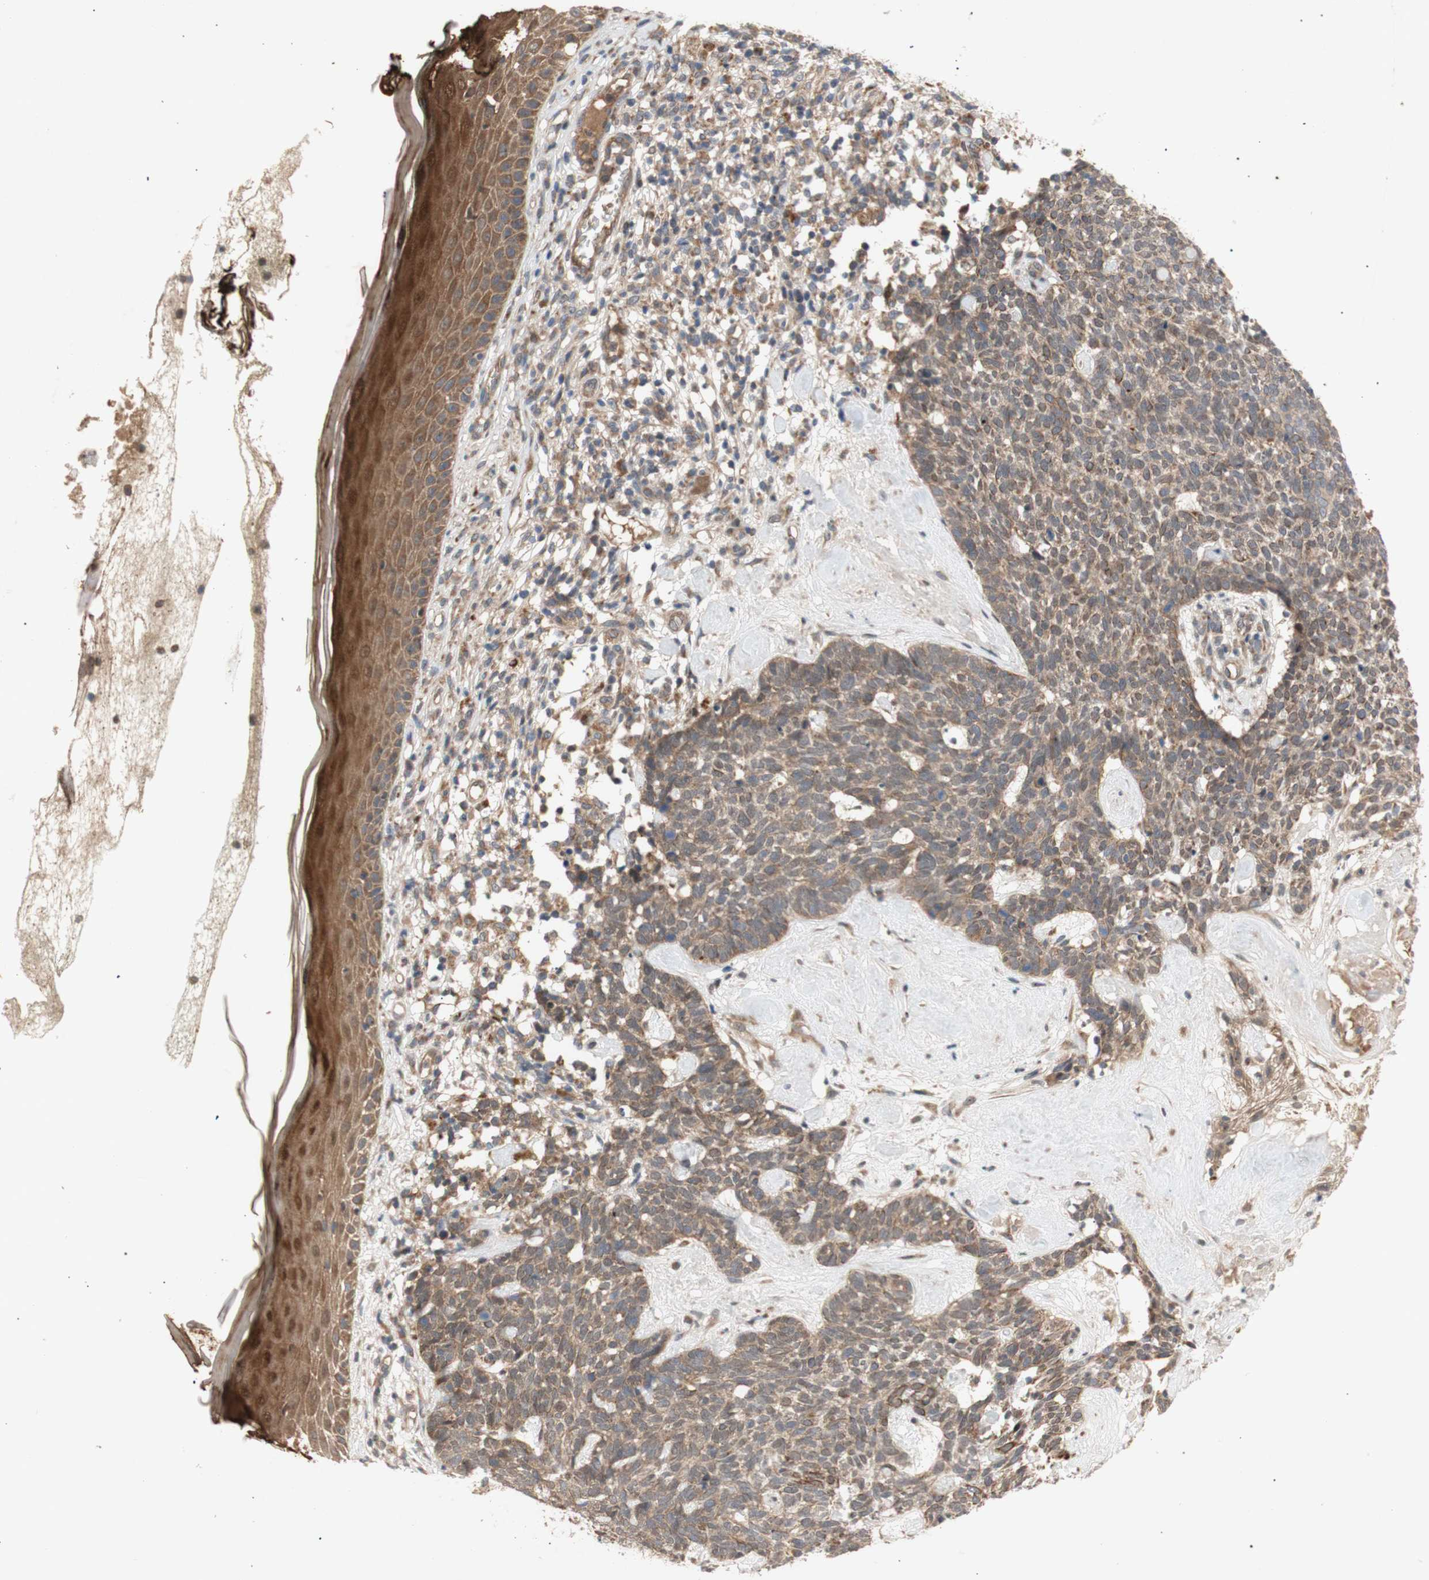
{"staining": {"intensity": "weak", "quantity": ">75%", "location": "cytoplasmic/membranous"}, "tissue": "skin cancer", "cell_type": "Tumor cells", "image_type": "cancer", "snomed": [{"axis": "morphology", "description": "Basal cell carcinoma"}, {"axis": "topography", "description": "Skin"}], "caption": "The immunohistochemical stain highlights weak cytoplasmic/membranous staining in tumor cells of skin cancer tissue. The protein is shown in brown color, while the nuclei are stained blue.", "gene": "PKN1", "patient": {"sex": "female", "age": 84}}